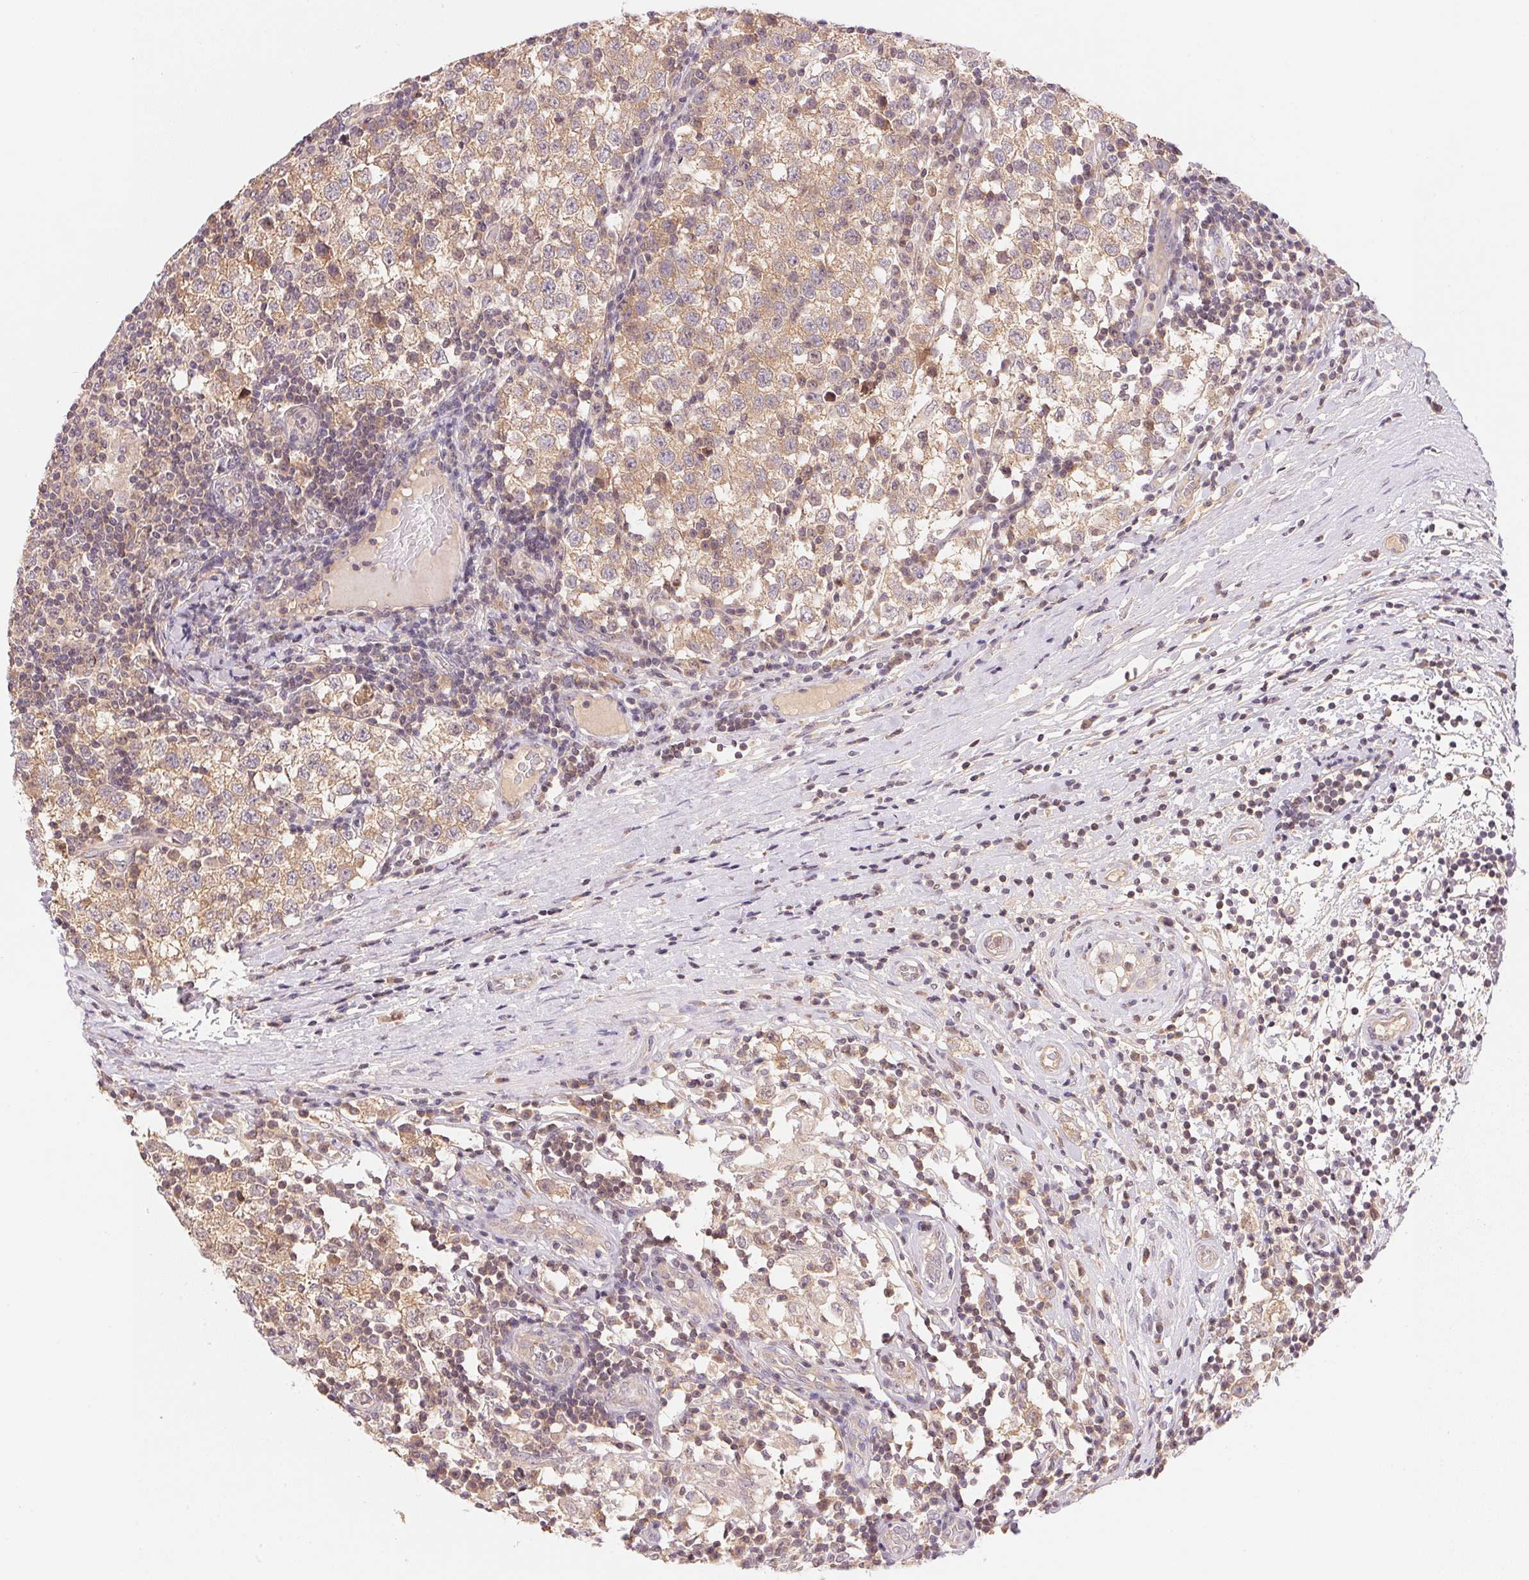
{"staining": {"intensity": "moderate", "quantity": ">75%", "location": "cytoplasmic/membranous"}, "tissue": "testis cancer", "cell_type": "Tumor cells", "image_type": "cancer", "snomed": [{"axis": "morphology", "description": "Seminoma, NOS"}, {"axis": "topography", "description": "Testis"}], "caption": "About >75% of tumor cells in testis seminoma display moderate cytoplasmic/membranous protein expression as visualized by brown immunohistochemical staining.", "gene": "BNIP5", "patient": {"sex": "male", "age": 34}}